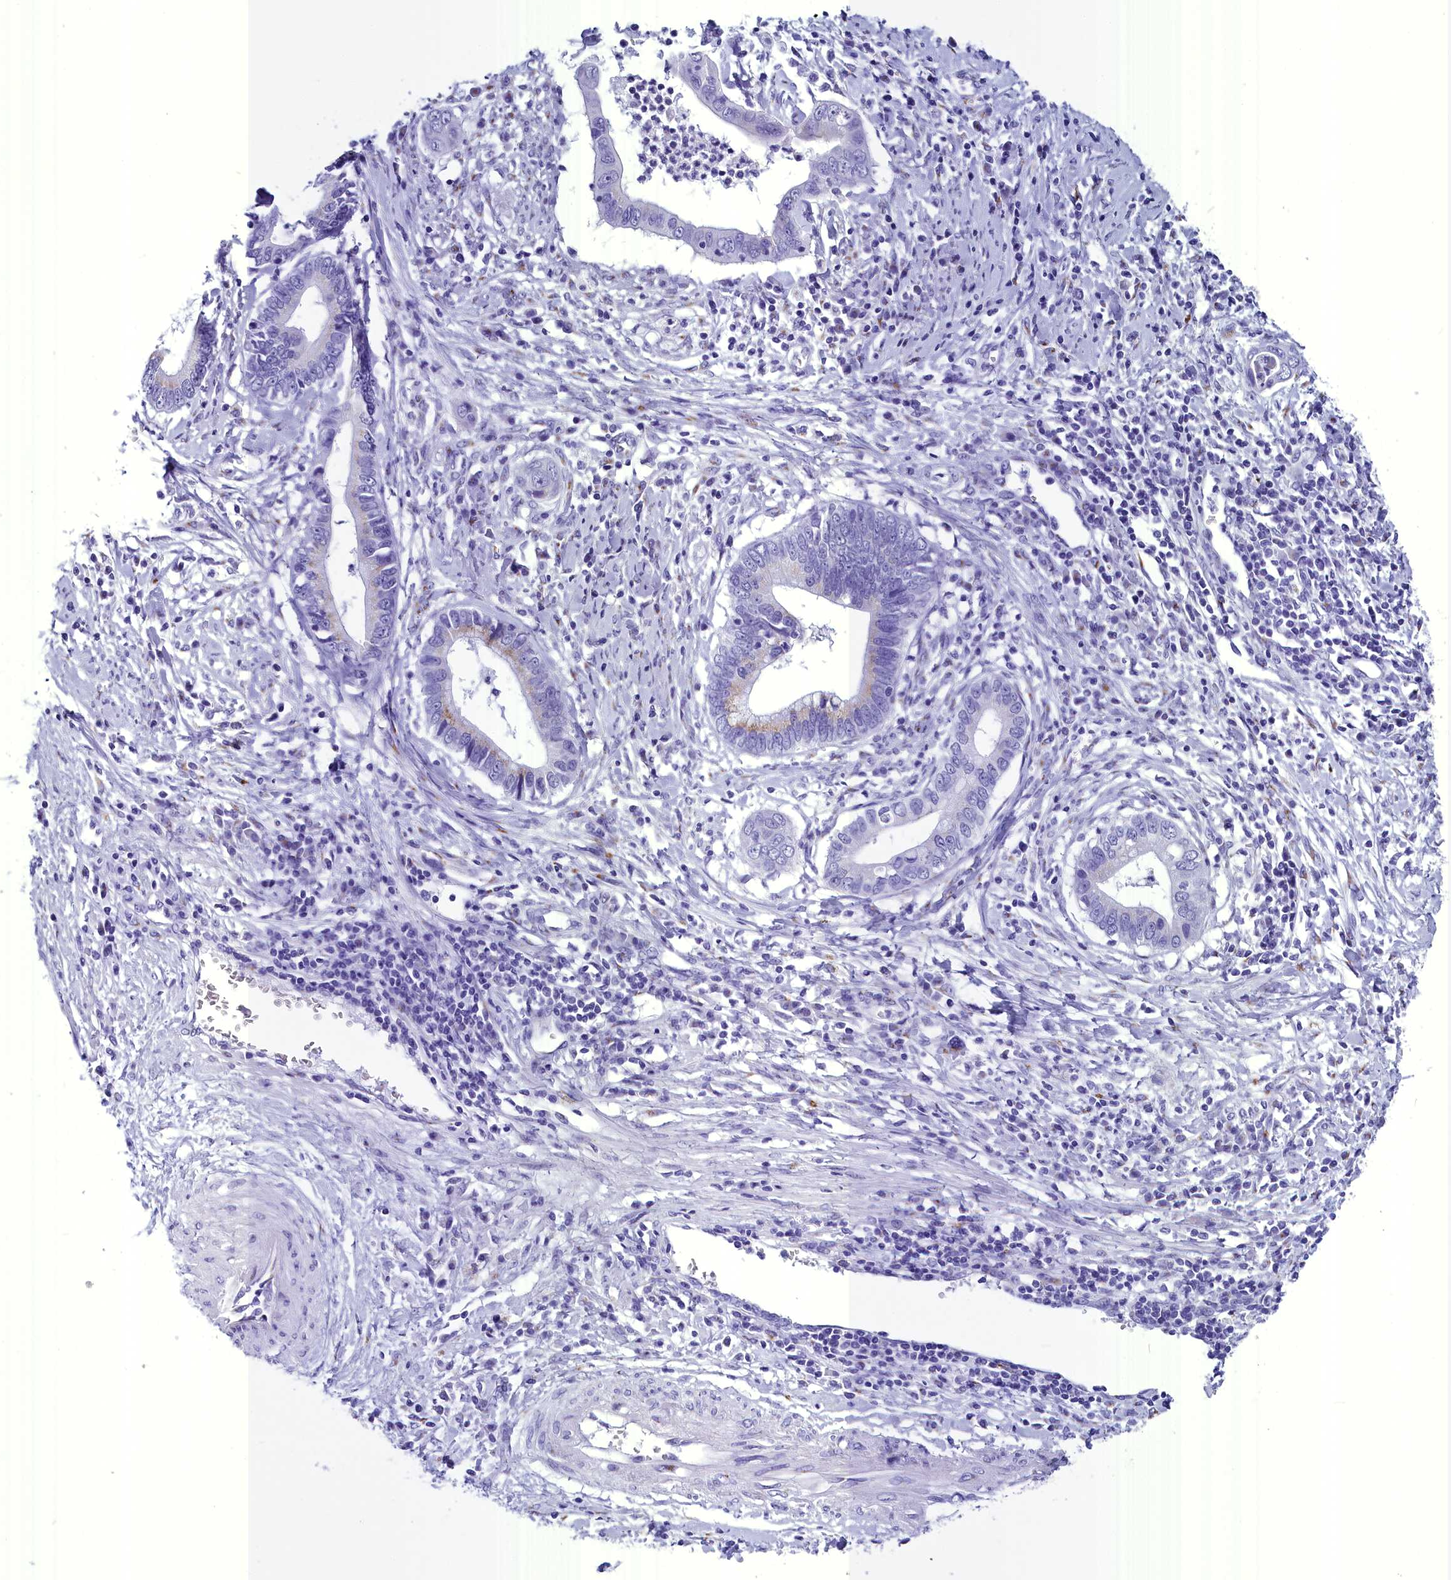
{"staining": {"intensity": "negative", "quantity": "none", "location": "none"}, "tissue": "cervical cancer", "cell_type": "Tumor cells", "image_type": "cancer", "snomed": [{"axis": "morphology", "description": "Adenocarcinoma, NOS"}, {"axis": "topography", "description": "Cervix"}], "caption": "Immunohistochemistry micrograph of human adenocarcinoma (cervical) stained for a protein (brown), which demonstrates no staining in tumor cells. The staining is performed using DAB (3,3'-diaminobenzidine) brown chromogen with nuclei counter-stained in using hematoxylin.", "gene": "AP3B2", "patient": {"sex": "female", "age": 44}}